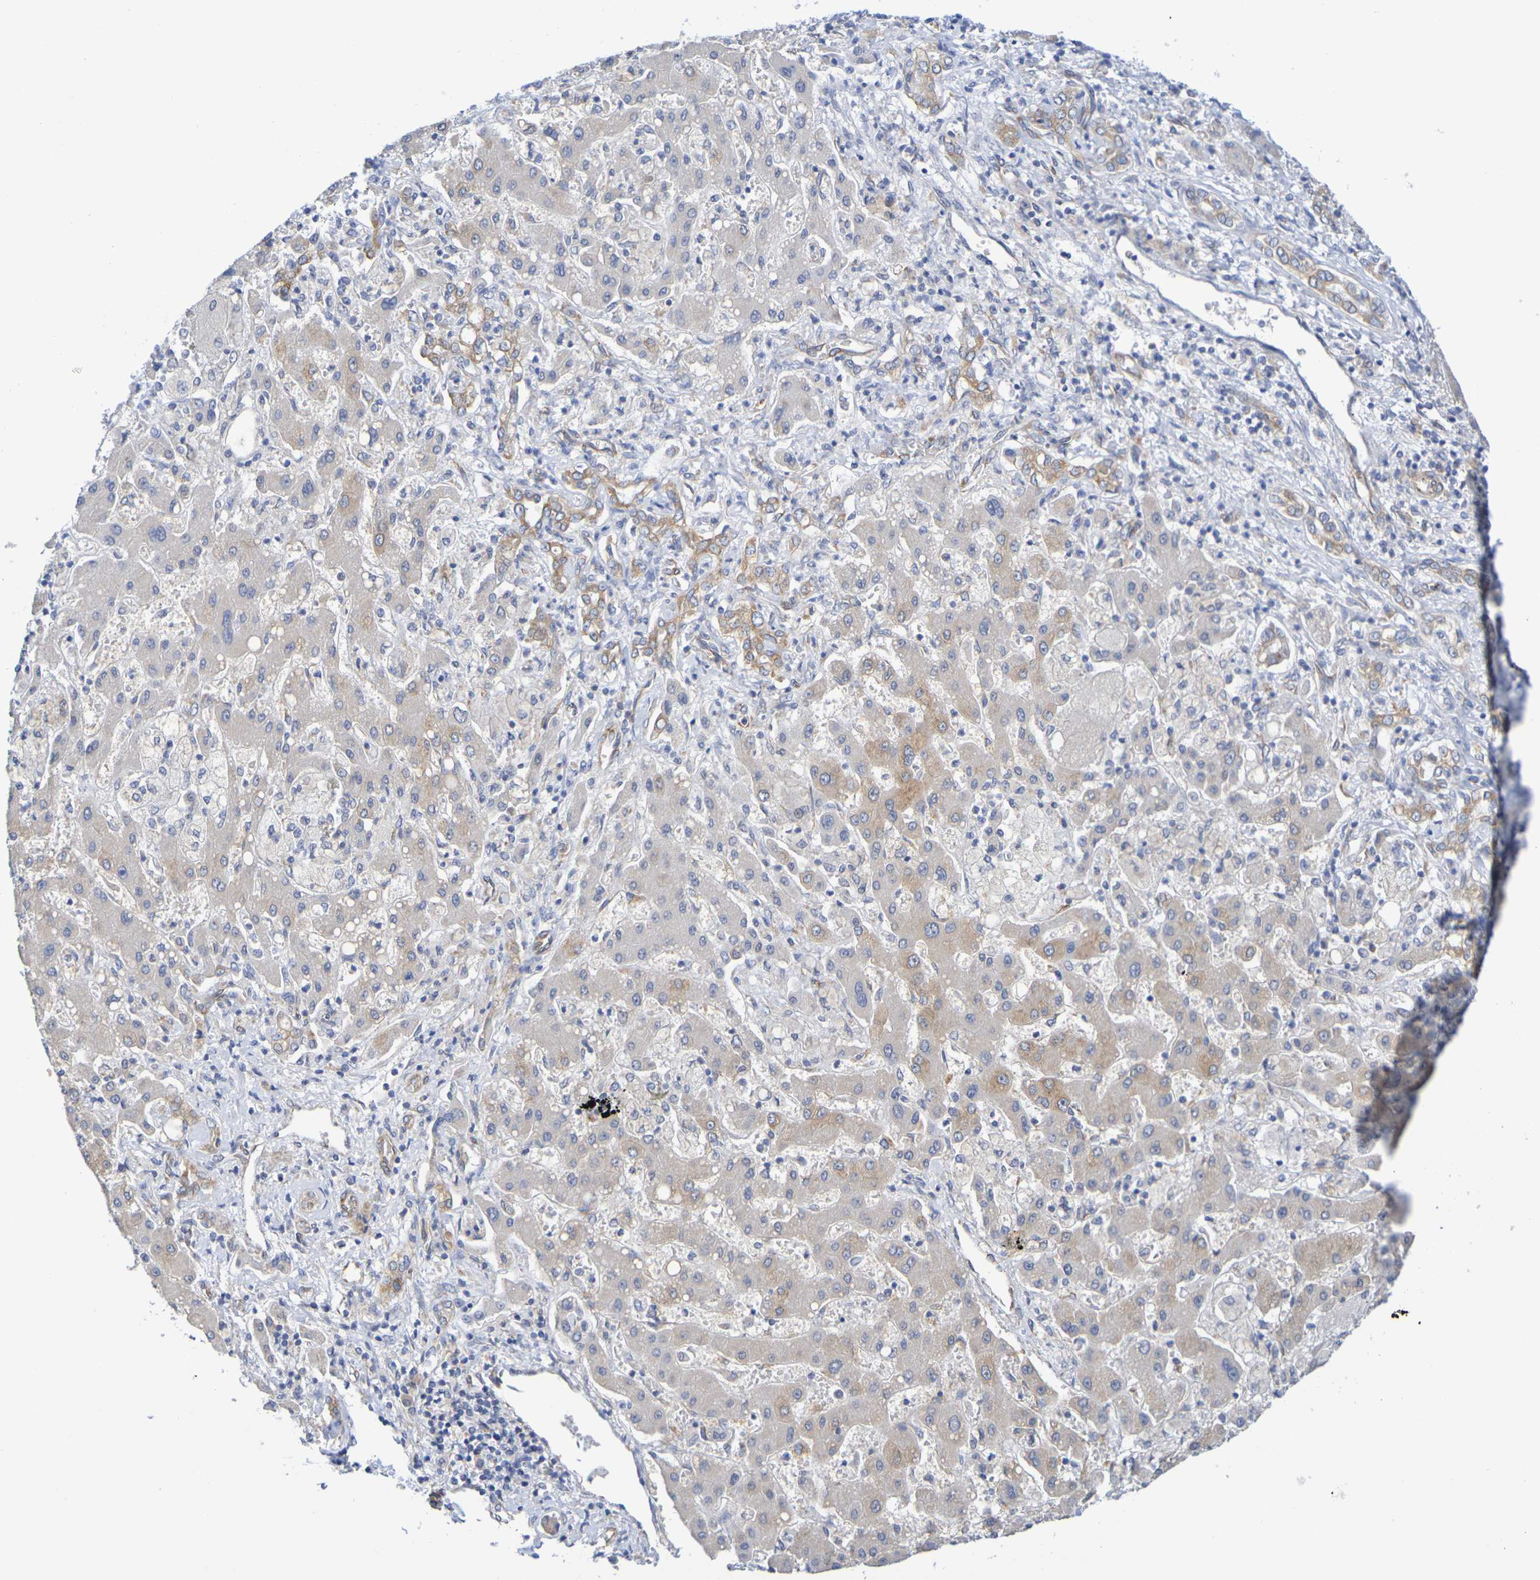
{"staining": {"intensity": "weak", "quantity": "25%-75%", "location": "cytoplasmic/membranous"}, "tissue": "liver cancer", "cell_type": "Tumor cells", "image_type": "cancer", "snomed": [{"axis": "morphology", "description": "Cholangiocarcinoma"}, {"axis": "topography", "description": "Liver"}], "caption": "Immunohistochemical staining of liver cancer (cholangiocarcinoma) shows weak cytoplasmic/membranous protein positivity in approximately 25%-75% of tumor cells. (Brightfield microscopy of DAB IHC at high magnification).", "gene": "TMCC3", "patient": {"sex": "male", "age": 50}}